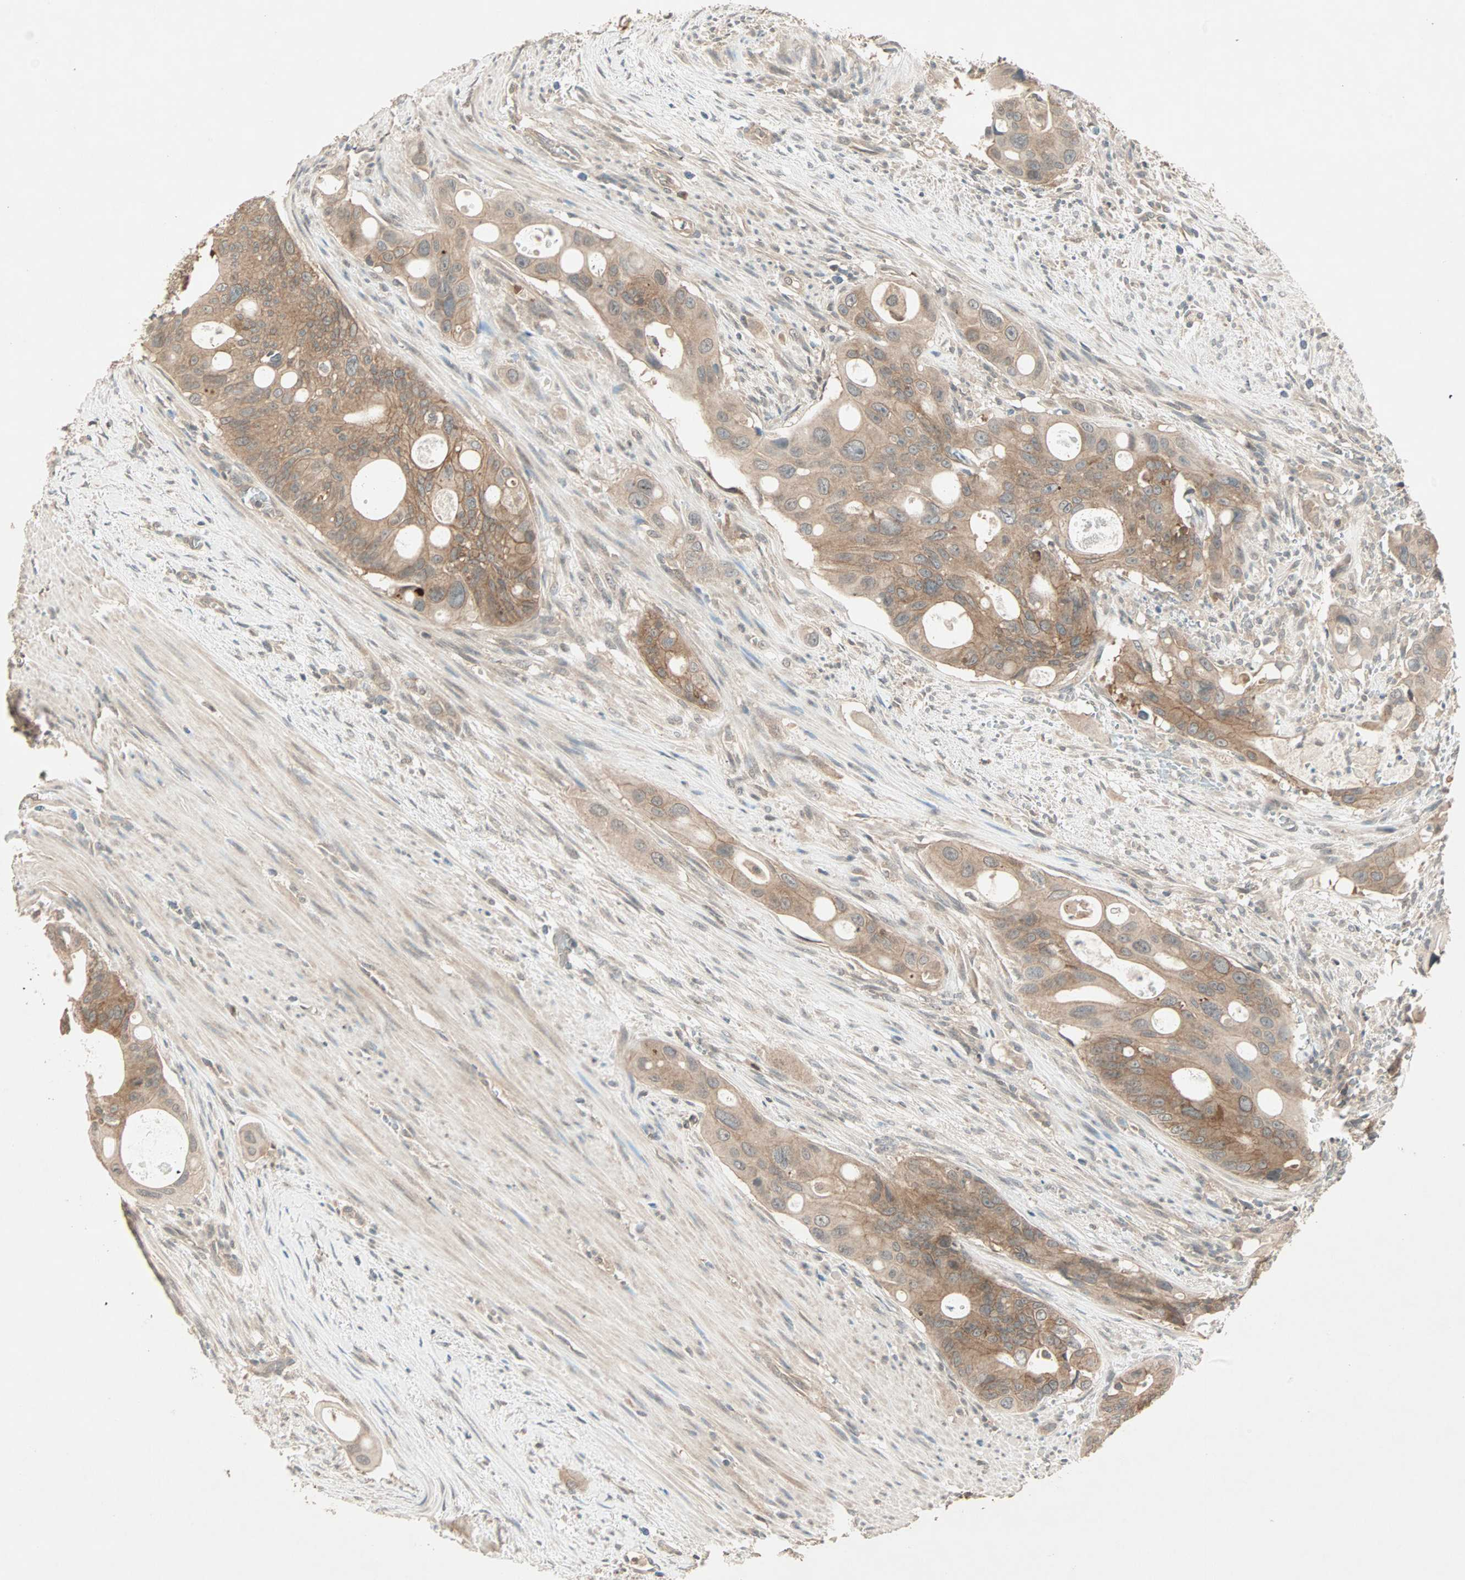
{"staining": {"intensity": "moderate", "quantity": ">75%", "location": "cytoplasmic/membranous"}, "tissue": "colorectal cancer", "cell_type": "Tumor cells", "image_type": "cancer", "snomed": [{"axis": "morphology", "description": "Adenocarcinoma, NOS"}, {"axis": "topography", "description": "Colon"}], "caption": "Colorectal cancer (adenocarcinoma) stained with a brown dye displays moderate cytoplasmic/membranous positive expression in about >75% of tumor cells.", "gene": "TTF2", "patient": {"sex": "female", "age": 57}}